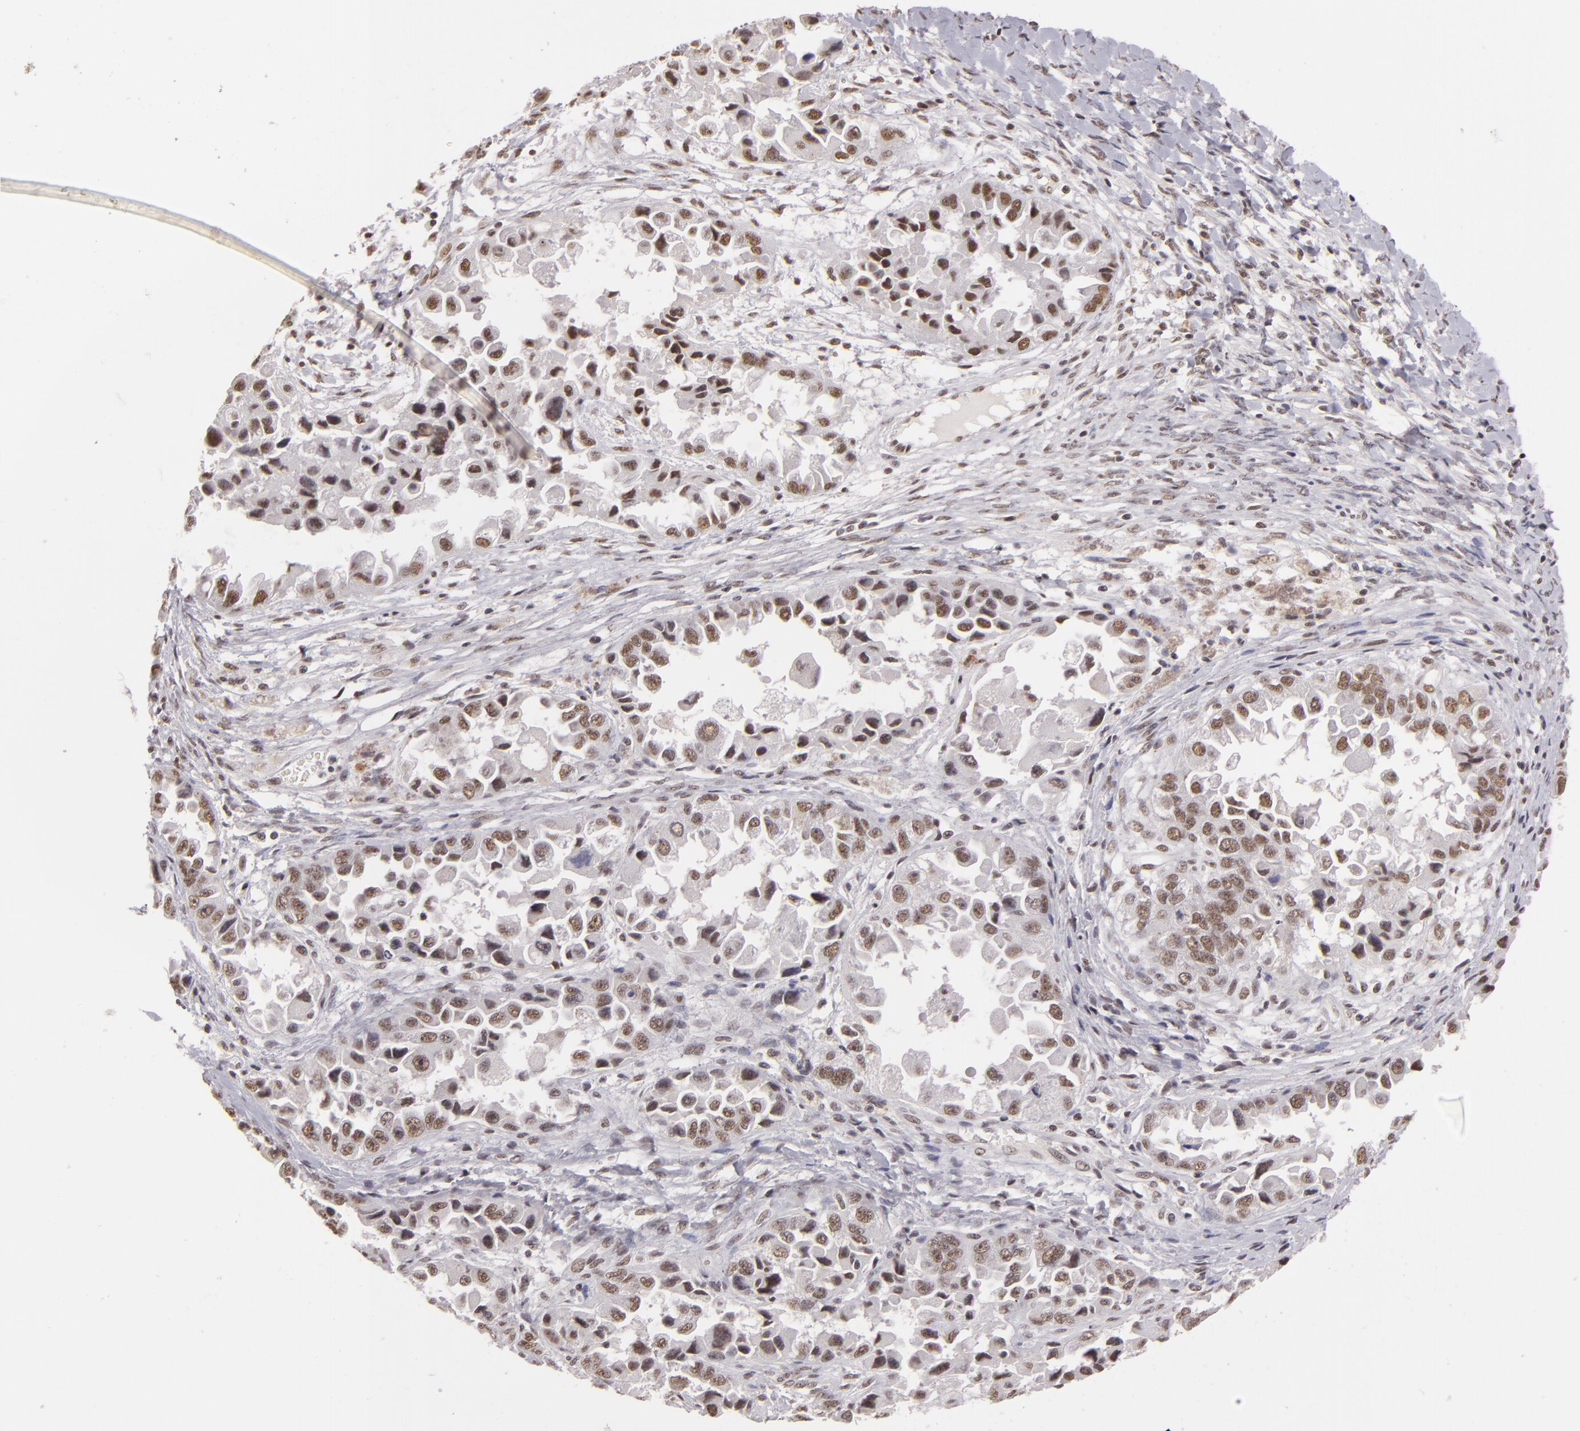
{"staining": {"intensity": "moderate", "quantity": ">75%", "location": "nuclear"}, "tissue": "ovarian cancer", "cell_type": "Tumor cells", "image_type": "cancer", "snomed": [{"axis": "morphology", "description": "Cystadenocarcinoma, serous, NOS"}, {"axis": "topography", "description": "Ovary"}], "caption": "Immunohistochemical staining of ovarian cancer reveals medium levels of moderate nuclear positivity in approximately >75% of tumor cells.", "gene": "INTS6", "patient": {"sex": "female", "age": 84}}